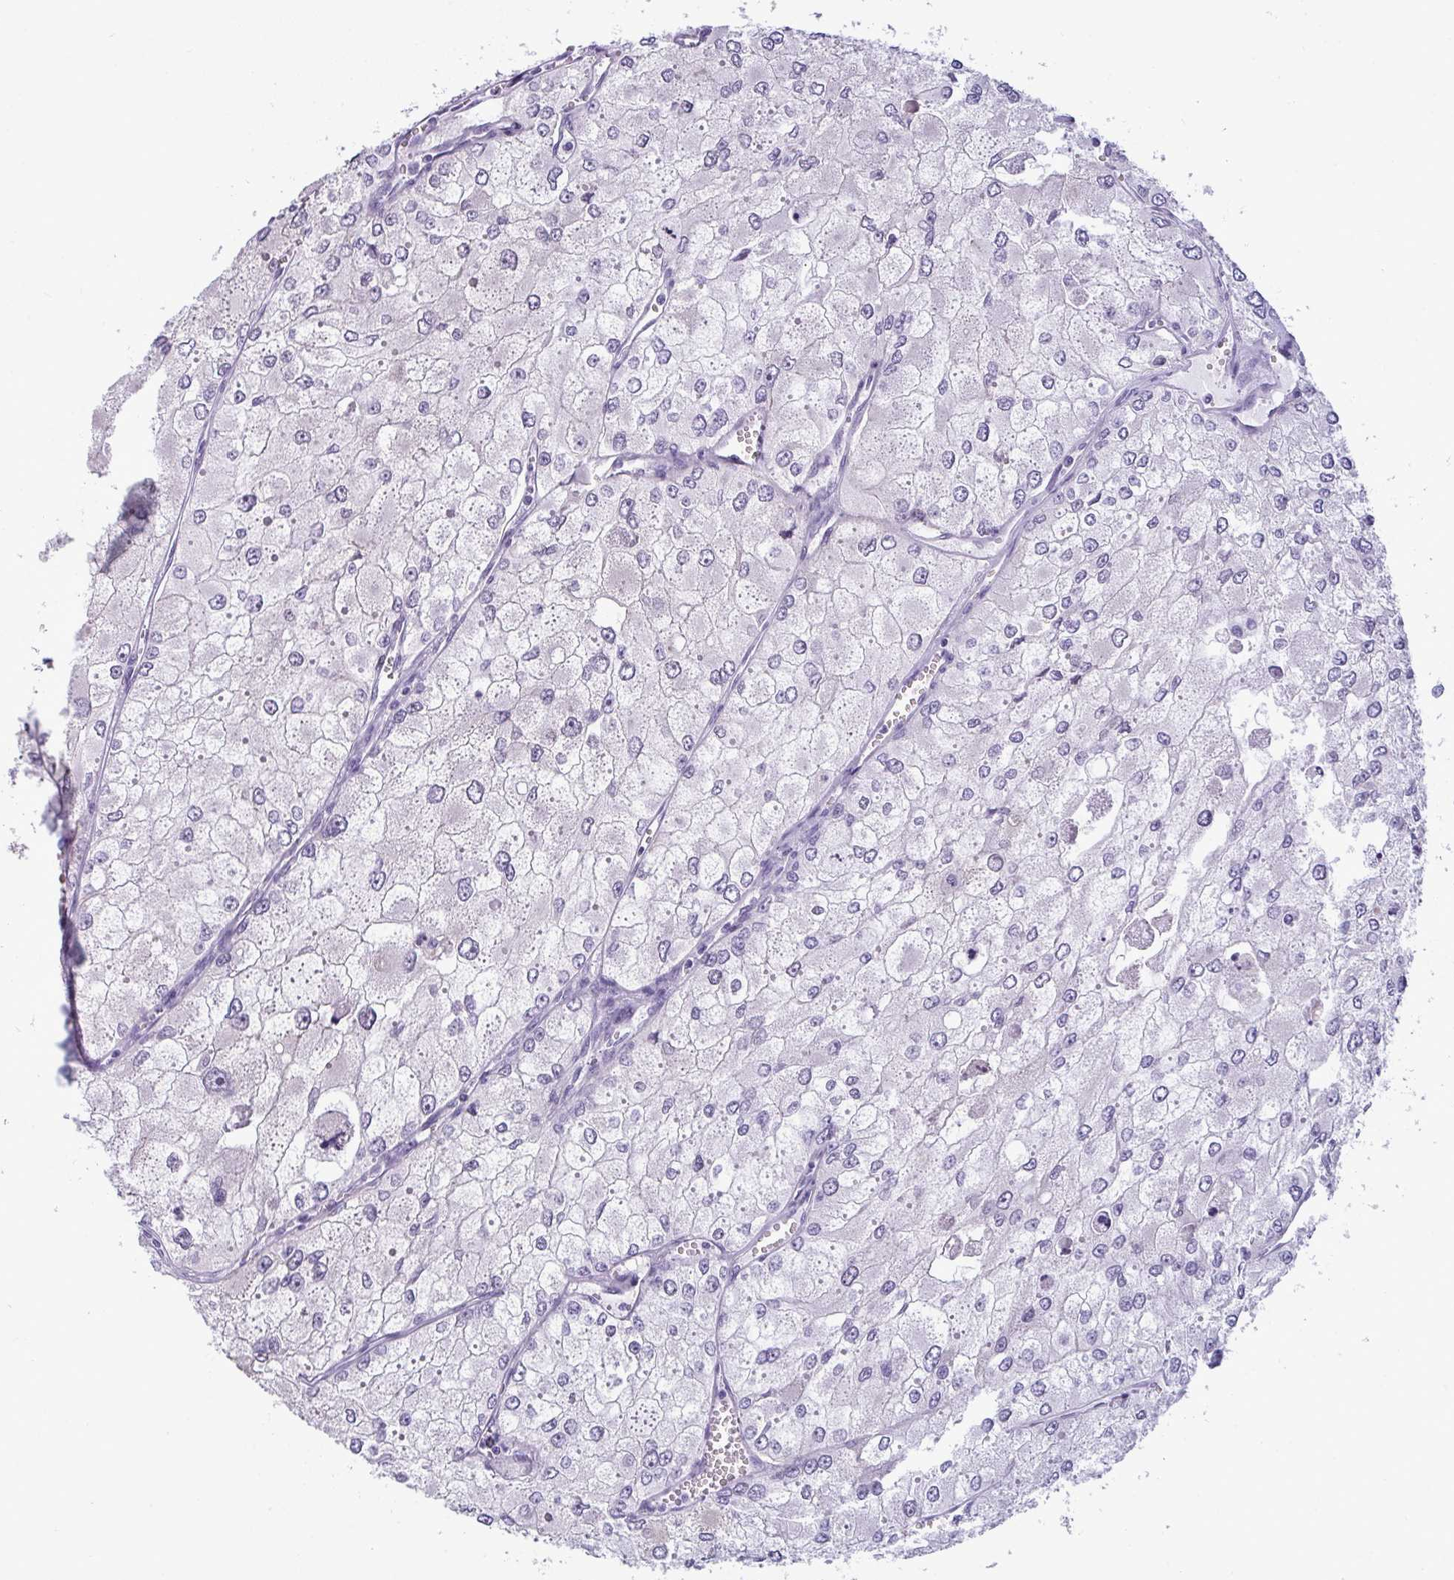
{"staining": {"intensity": "negative", "quantity": "none", "location": "none"}, "tissue": "renal cancer", "cell_type": "Tumor cells", "image_type": "cancer", "snomed": [{"axis": "morphology", "description": "Adenocarcinoma, NOS"}, {"axis": "topography", "description": "Kidney"}], "caption": "This is an IHC image of human renal adenocarcinoma. There is no expression in tumor cells.", "gene": "SUZ12", "patient": {"sex": "female", "age": 70}}